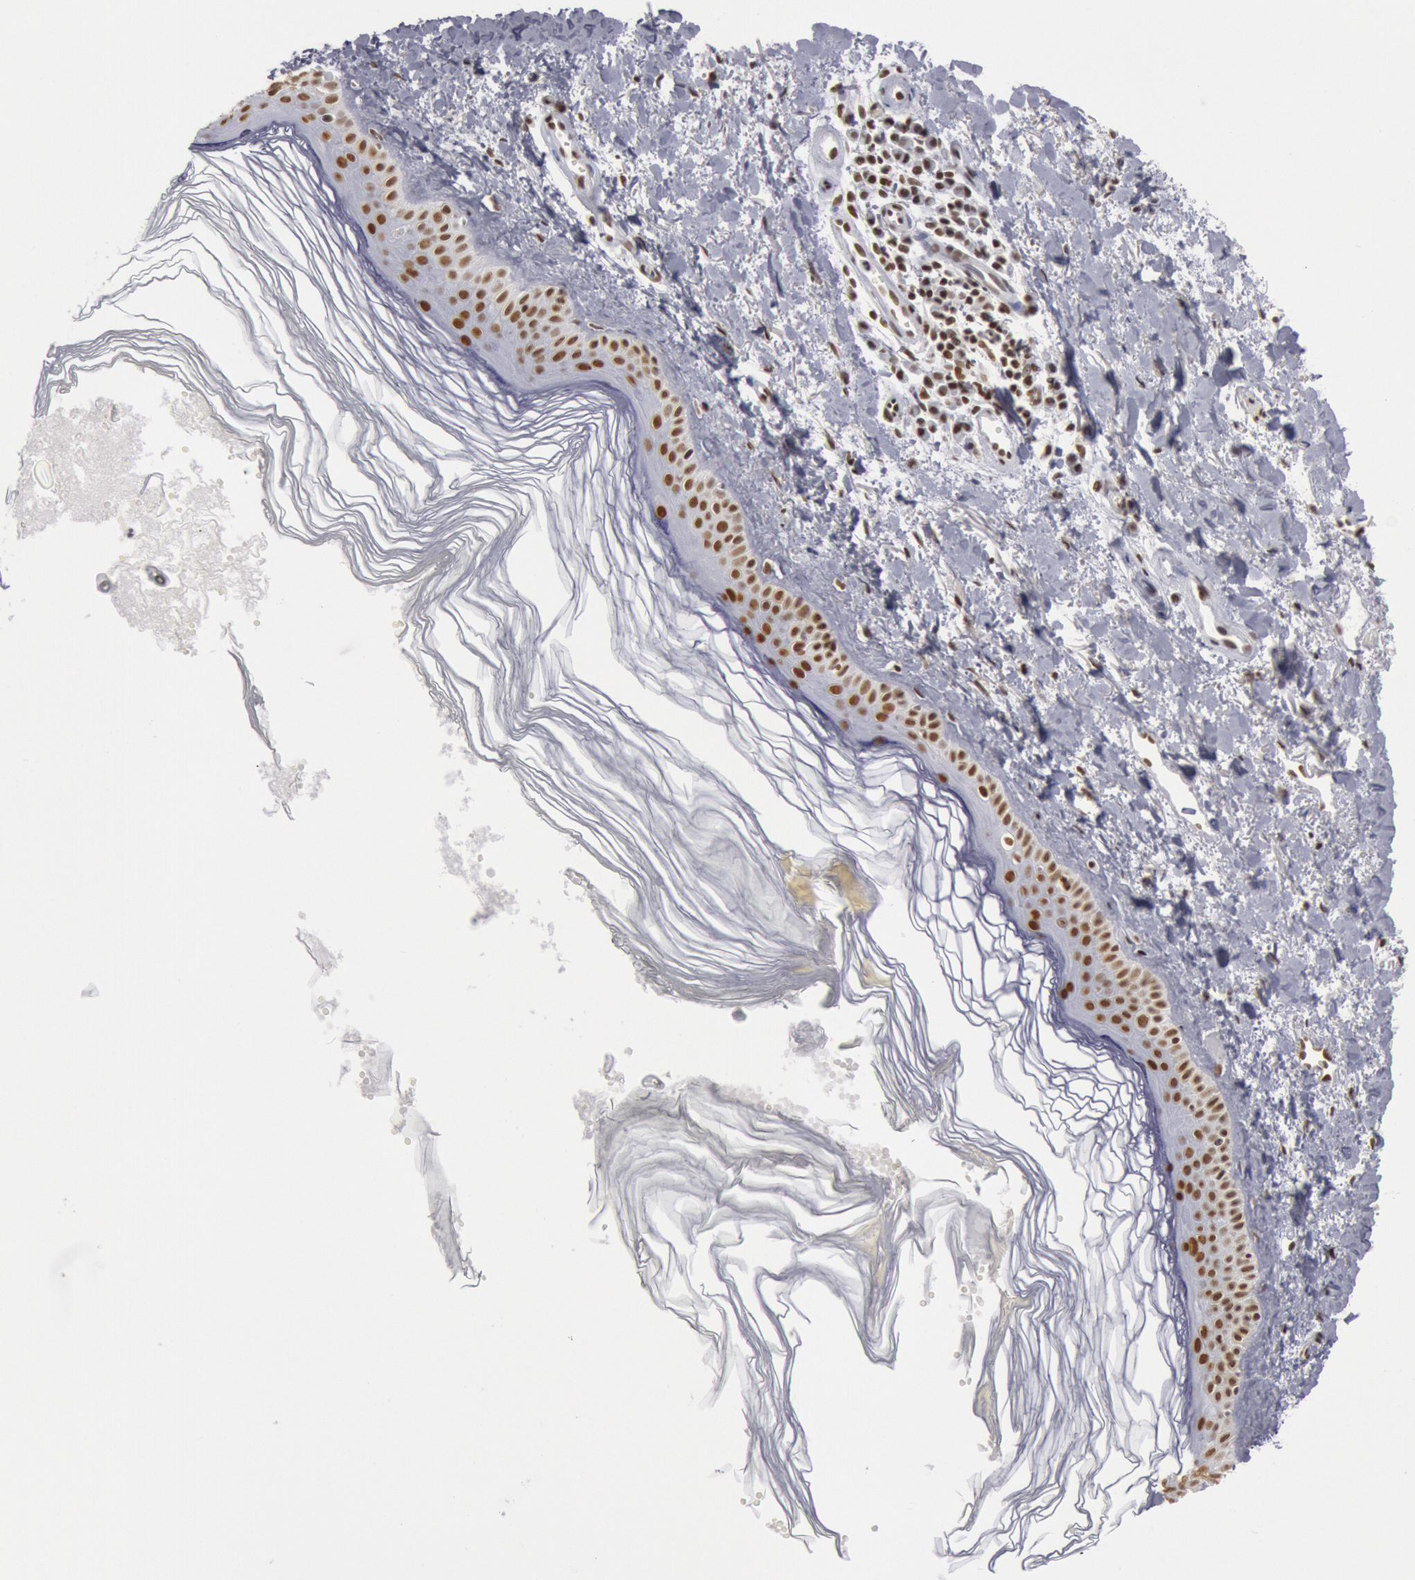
{"staining": {"intensity": "moderate", "quantity": ">75%", "location": "nuclear"}, "tissue": "melanoma", "cell_type": "Tumor cells", "image_type": "cancer", "snomed": [{"axis": "morphology", "description": "Malignant melanoma, NOS"}, {"axis": "topography", "description": "Skin"}], "caption": "Immunohistochemistry (IHC) photomicrograph of melanoma stained for a protein (brown), which displays medium levels of moderate nuclear positivity in about >75% of tumor cells.", "gene": "ESS2", "patient": {"sex": "male", "age": 76}}